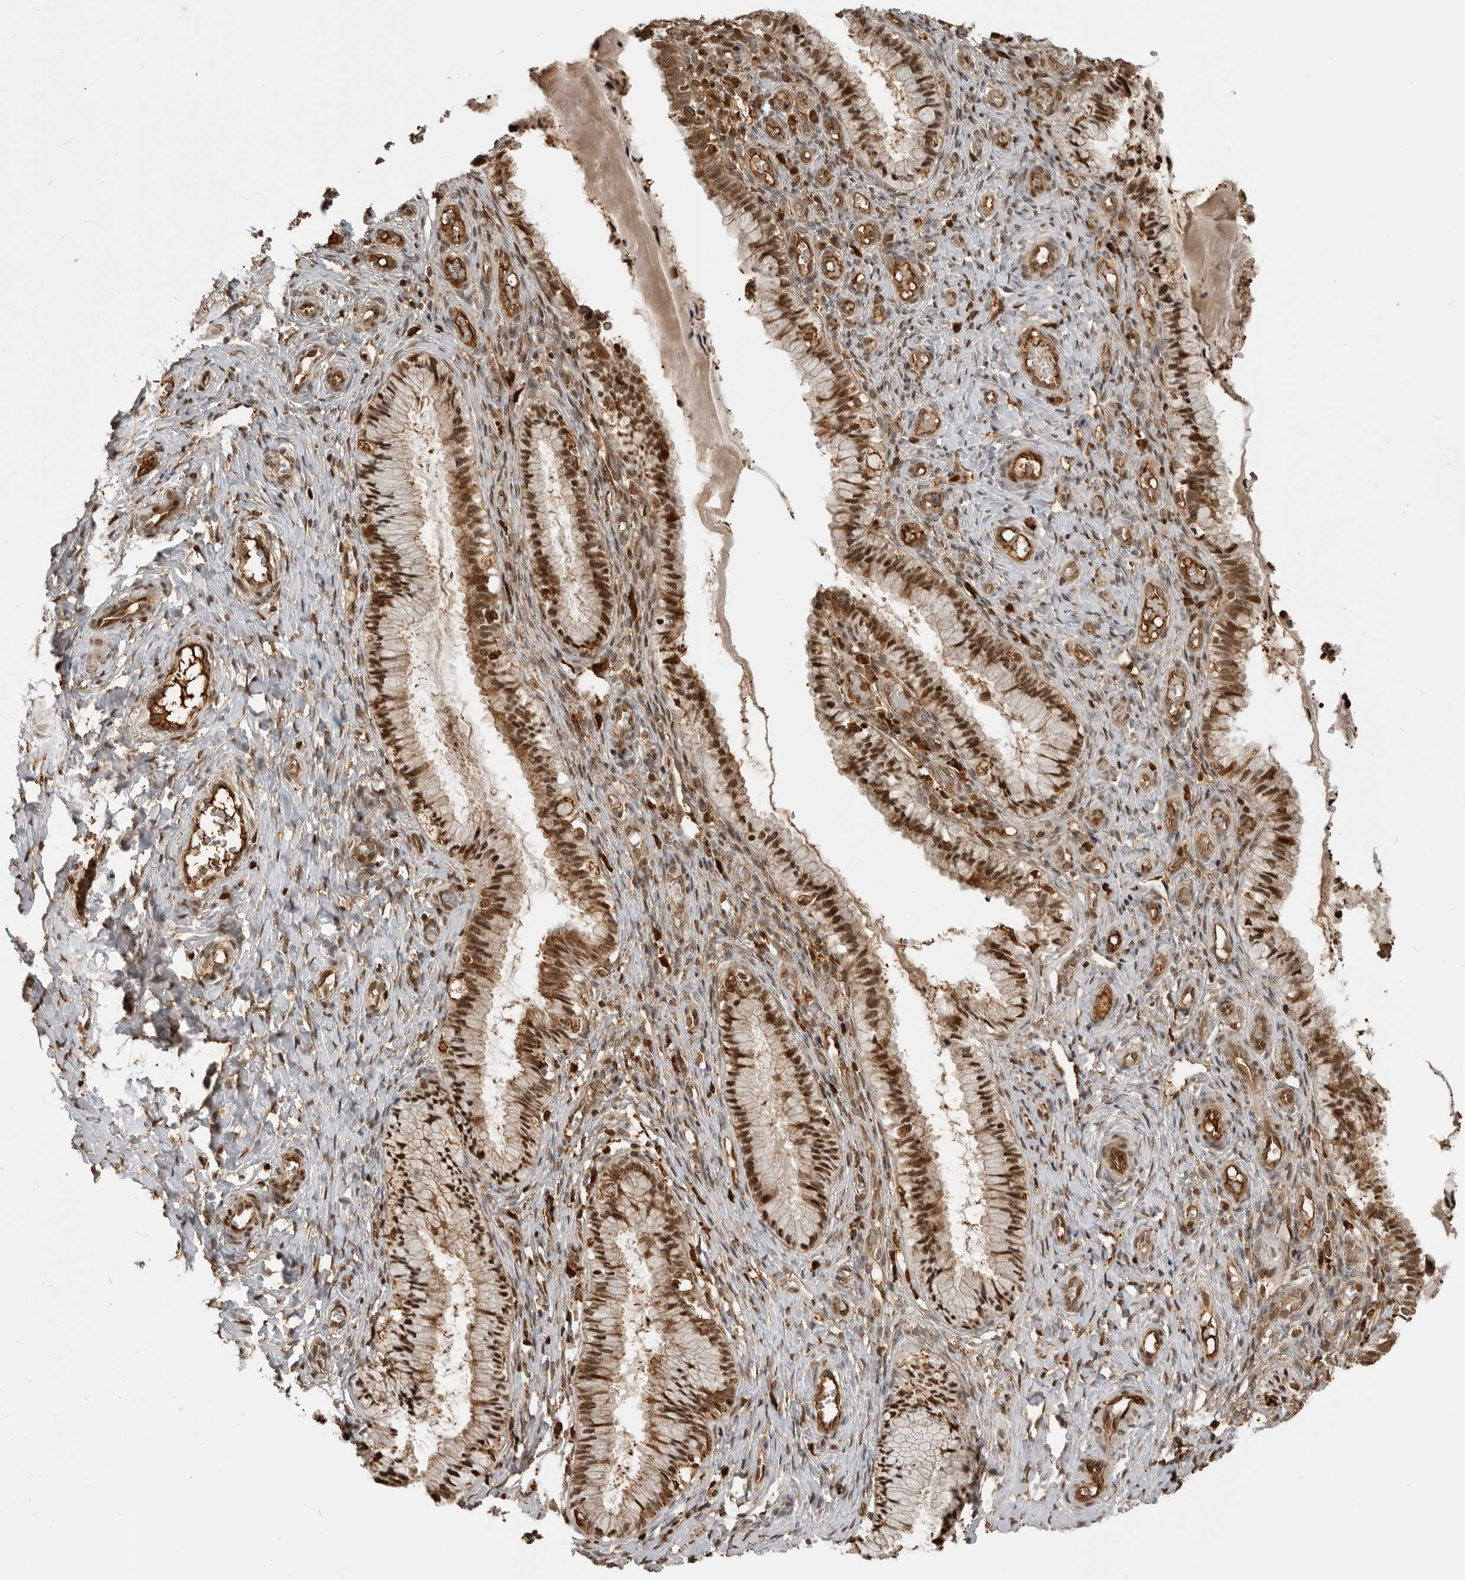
{"staining": {"intensity": "strong", "quantity": ">75%", "location": "cytoplasmic/membranous,nuclear"}, "tissue": "cervix", "cell_type": "Glandular cells", "image_type": "normal", "snomed": [{"axis": "morphology", "description": "Normal tissue, NOS"}, {"axis": "topography", "description": "Cervix"}], "caption": "A micrograph showing strong cytoplasmic/membranous,nuclear staining in about >75% of glandular cells in unremarkable cervix, as visualized by brown immunohistochemical staining.", "gene": "BMP2K", "patient": {"sex": "female", "age": 27}}